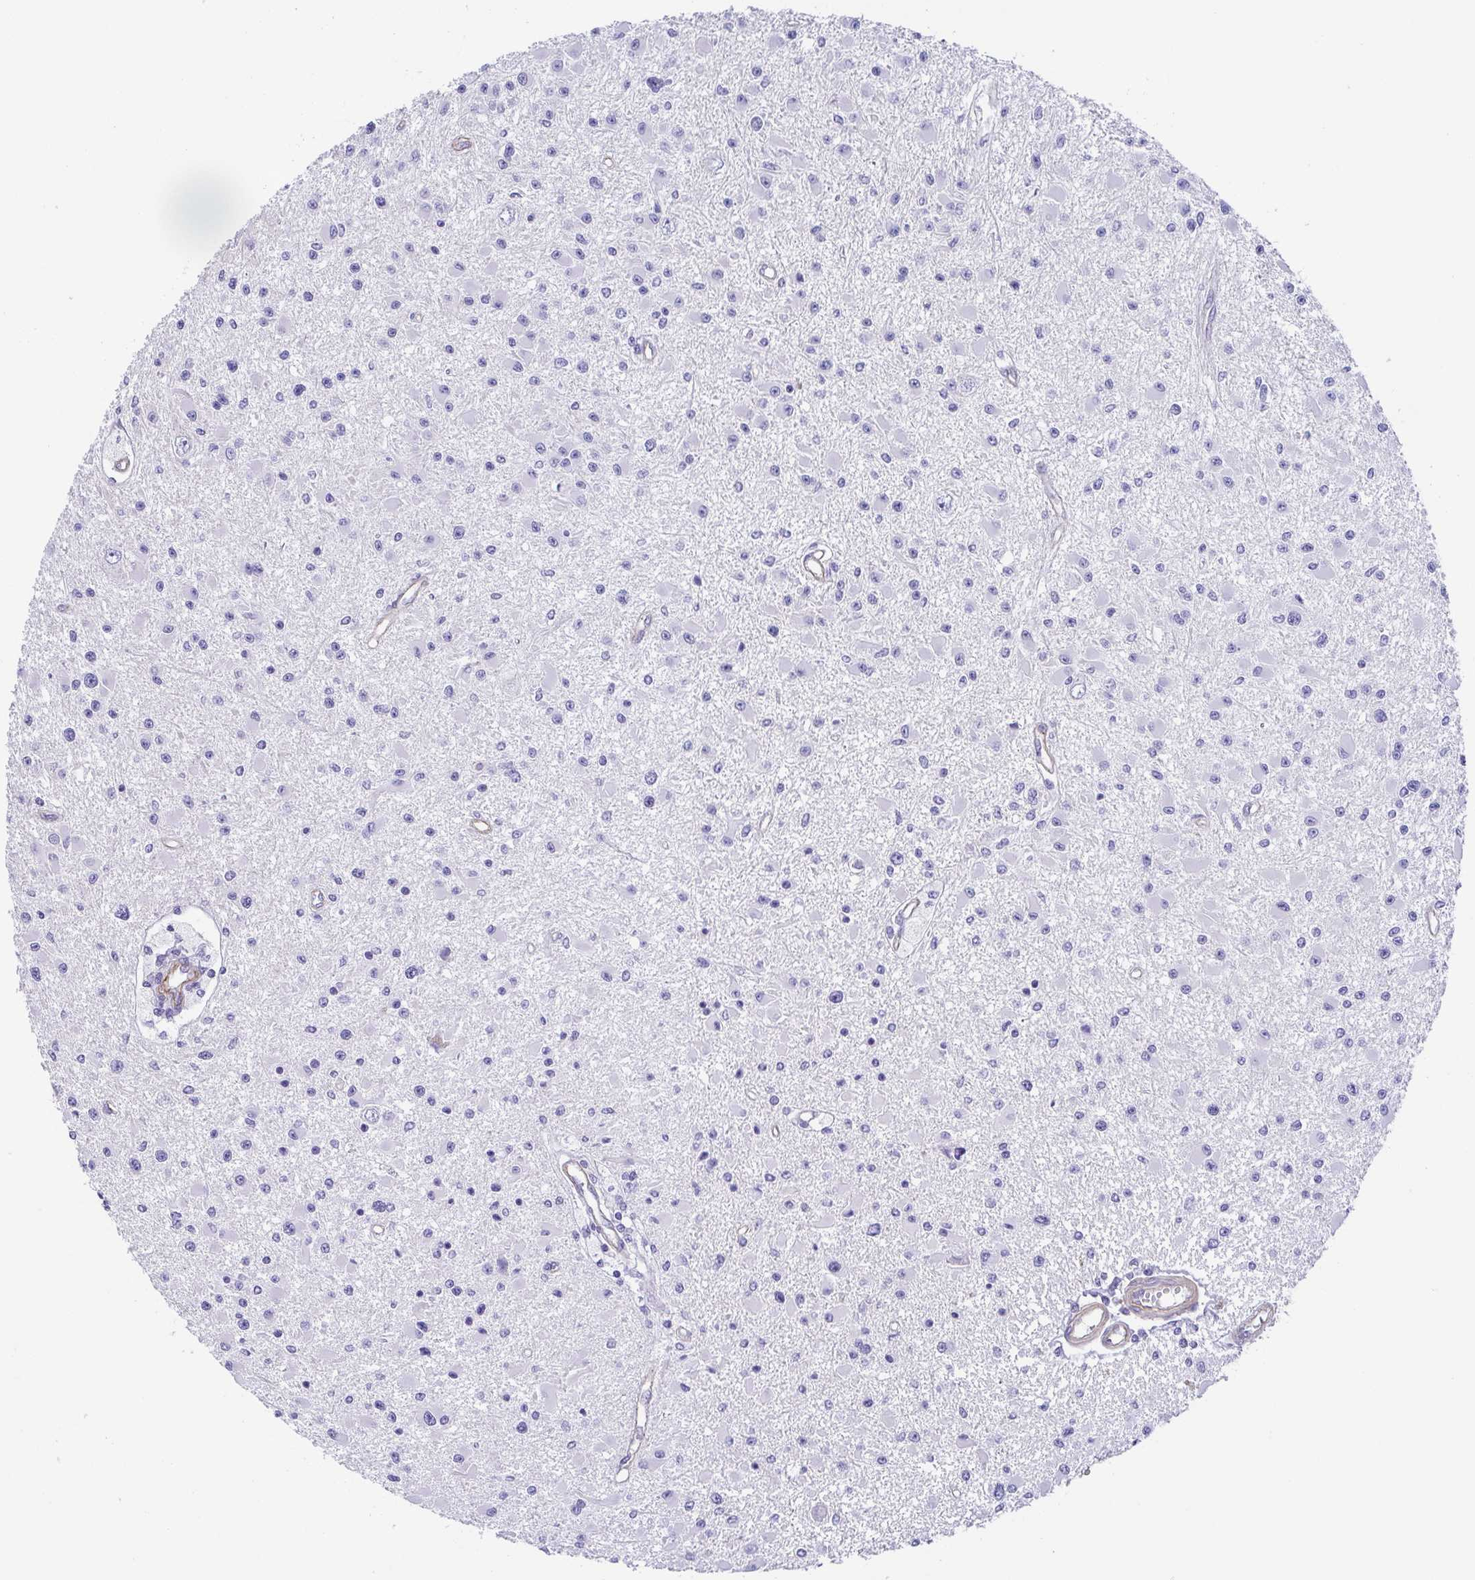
{"staining": {"intensity": "negative", "quantity": "none", "location": "none"}, "tissue": "glioma", "cell_type": "Tumor cells", "image_type": "cancer", "snomed": [{"axis": "morphology", "description": "Glioma, malignant, High grade"}, {"axis": "topography", "description": "Brain"}], "caption": "Immunohistochemistry (IHC) histopathology image of malignant glioma (high-grade) stained for a protein (brown), which shows no expression in tumor cells. Brightfield microscopy of immunohistochemistry stained with DAB (3,3'-diaminobenzidine) (brown) and hematoxylin (blue), captured at high magnification.", "gene": "TRAM2", "patient": {"sex": "male", "age": 54}}